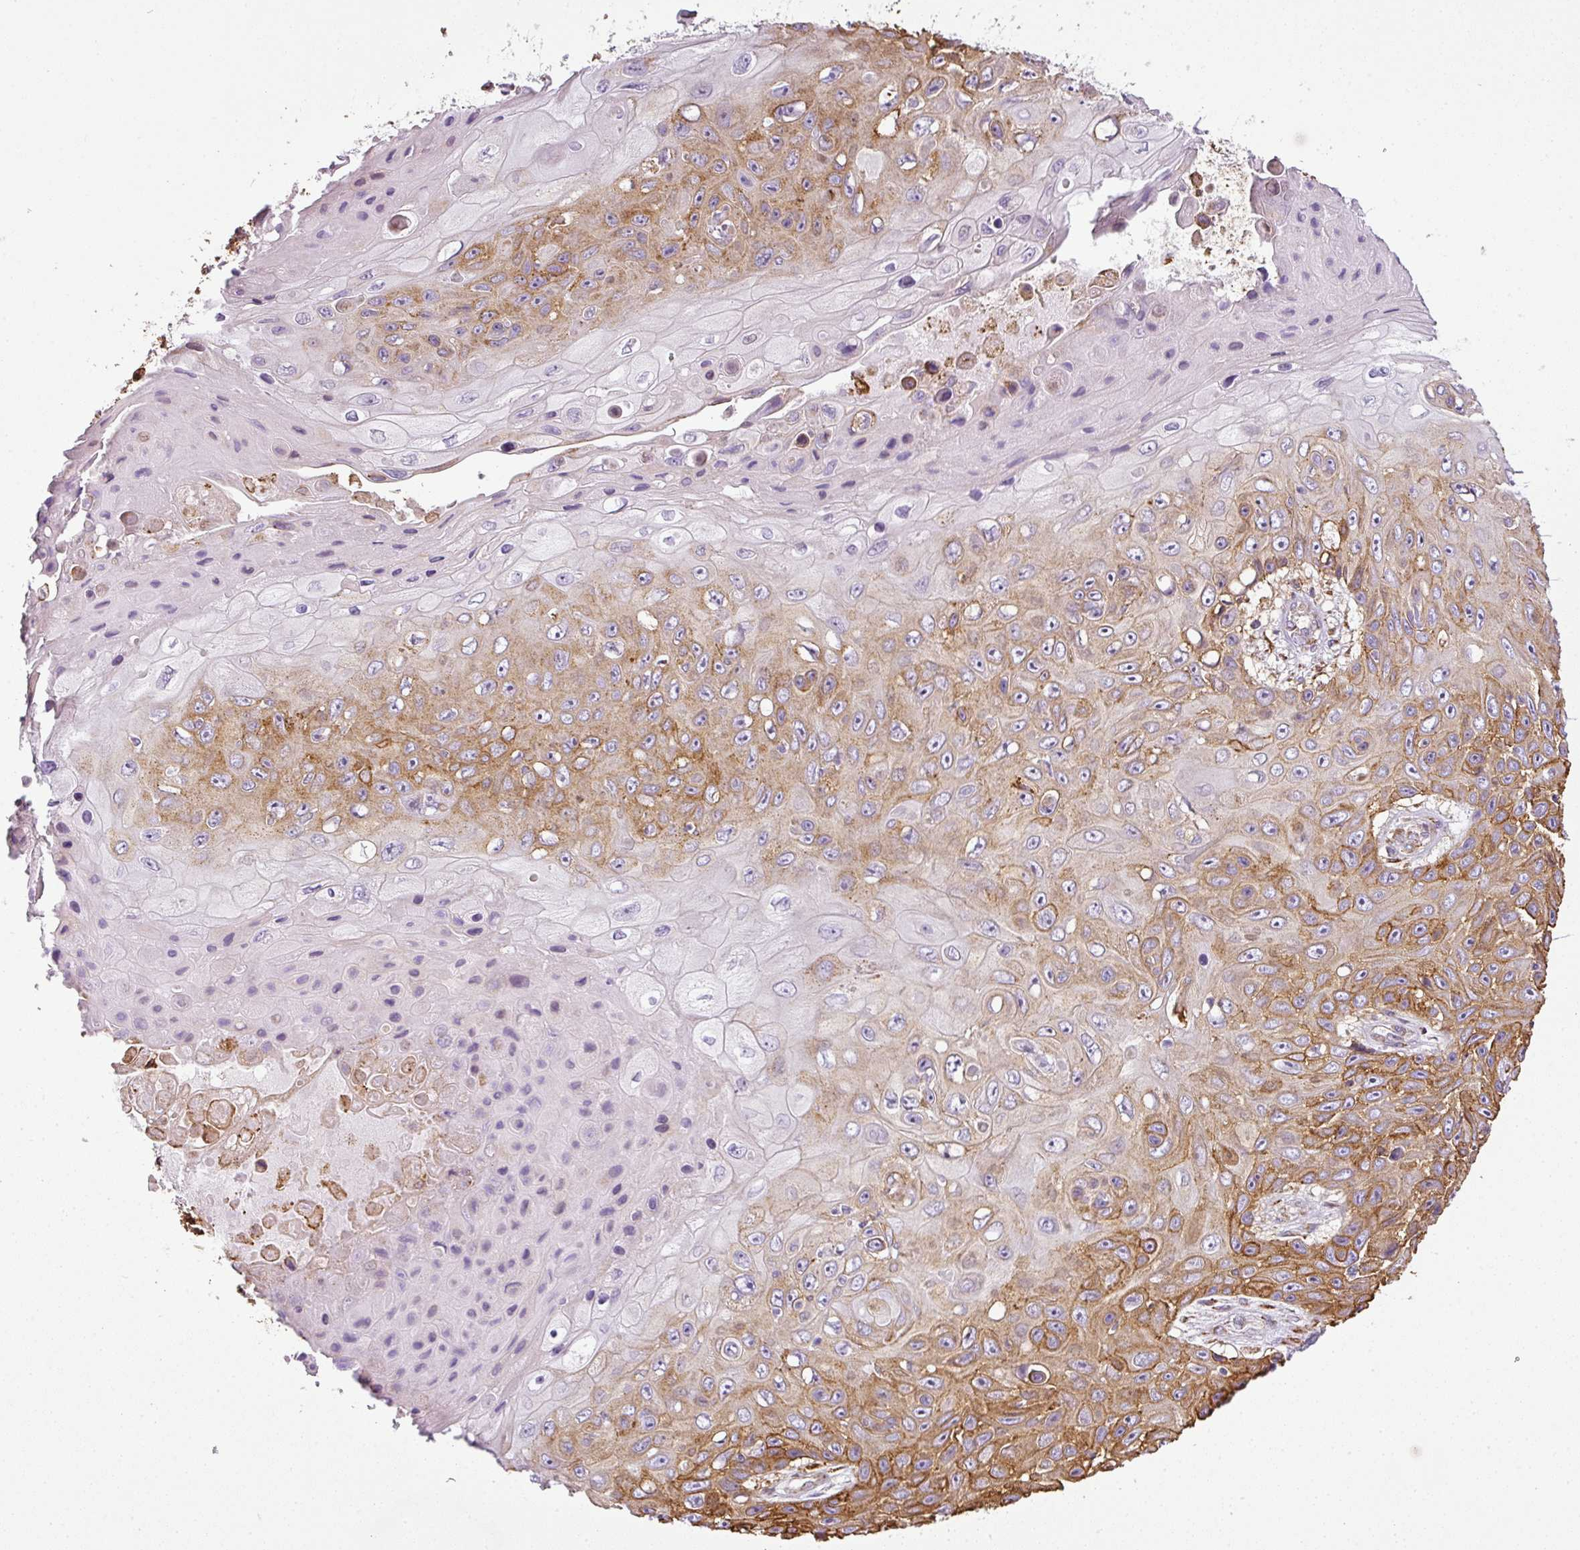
{"staining": {"intensity": "moderate", "quantity": "25%-75%", "location": "cytoplasmic/membranous"}, "tissue": "skin cancer", "cell_type": "Tumor cells", "image_type": "cancer", "snomed": [{"axis": "morphology", "description": "Squamous cell carcinoma, NOS"}, {"axis": "topography", "description": "Skin"}], "caption": "Immunohistochemical staining of human skin cancer exhibits medium levels of moderate cytoplasmic/membranous staining in approximately 25%-75% of tumor cells.", "gene": "ANKRD18A", "patient": {"sex": "male", "age": 82}}